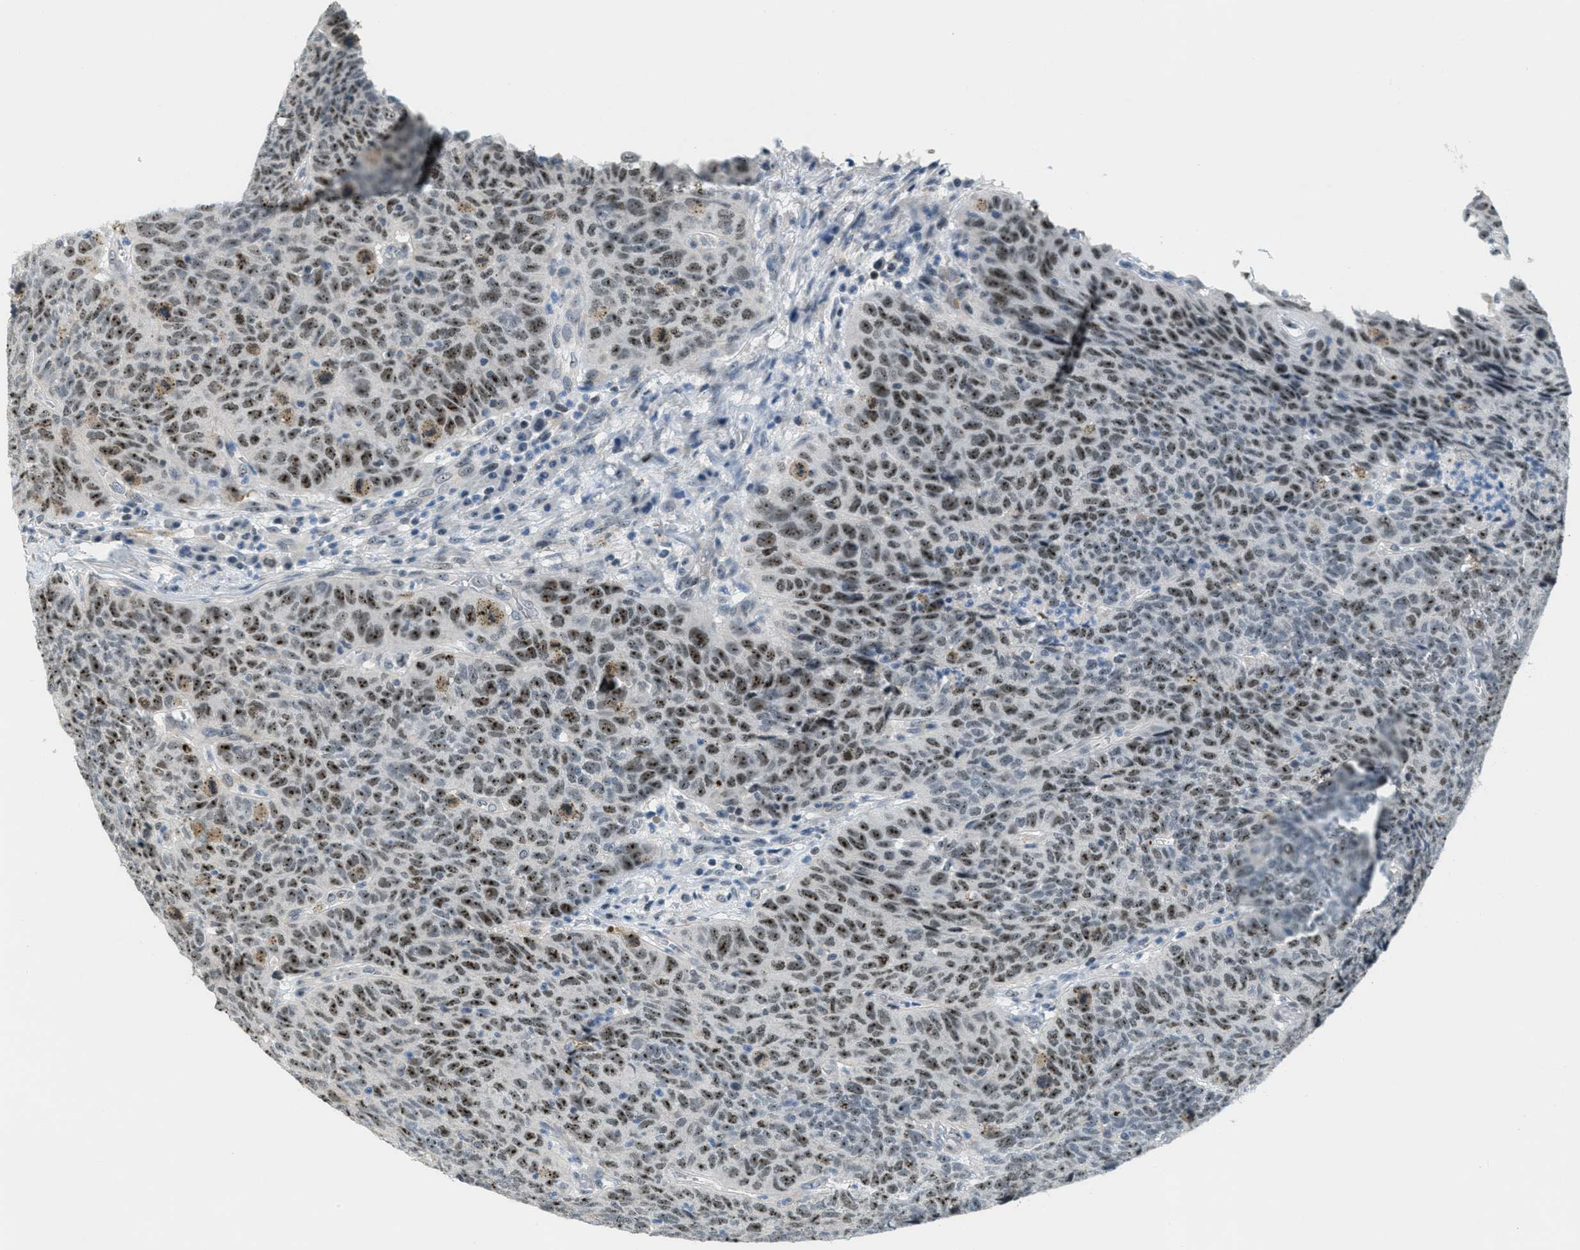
{"staining": {"intensity": "moderate", "quantity": ">75%", "location": "nuclear"}, "tissue": "head and neck cancer", "cell_type": "Tumor cells", "image_type": "cancer", "snomed": [{"axis": "morphology", "description": "Squamous cell carcinoma, NOS"}, {"axis": "topography", "description": "Head-Neck"}], "caption": "Immunohistochemistry (IHC) (DAB) staining of squamous cell carcinoma (head and neck) exhibits moderate nuclear protein expression in about >75% of tumor cells.", "gene": "DDX47", "patient": {"sex": "male", "age": 66}}